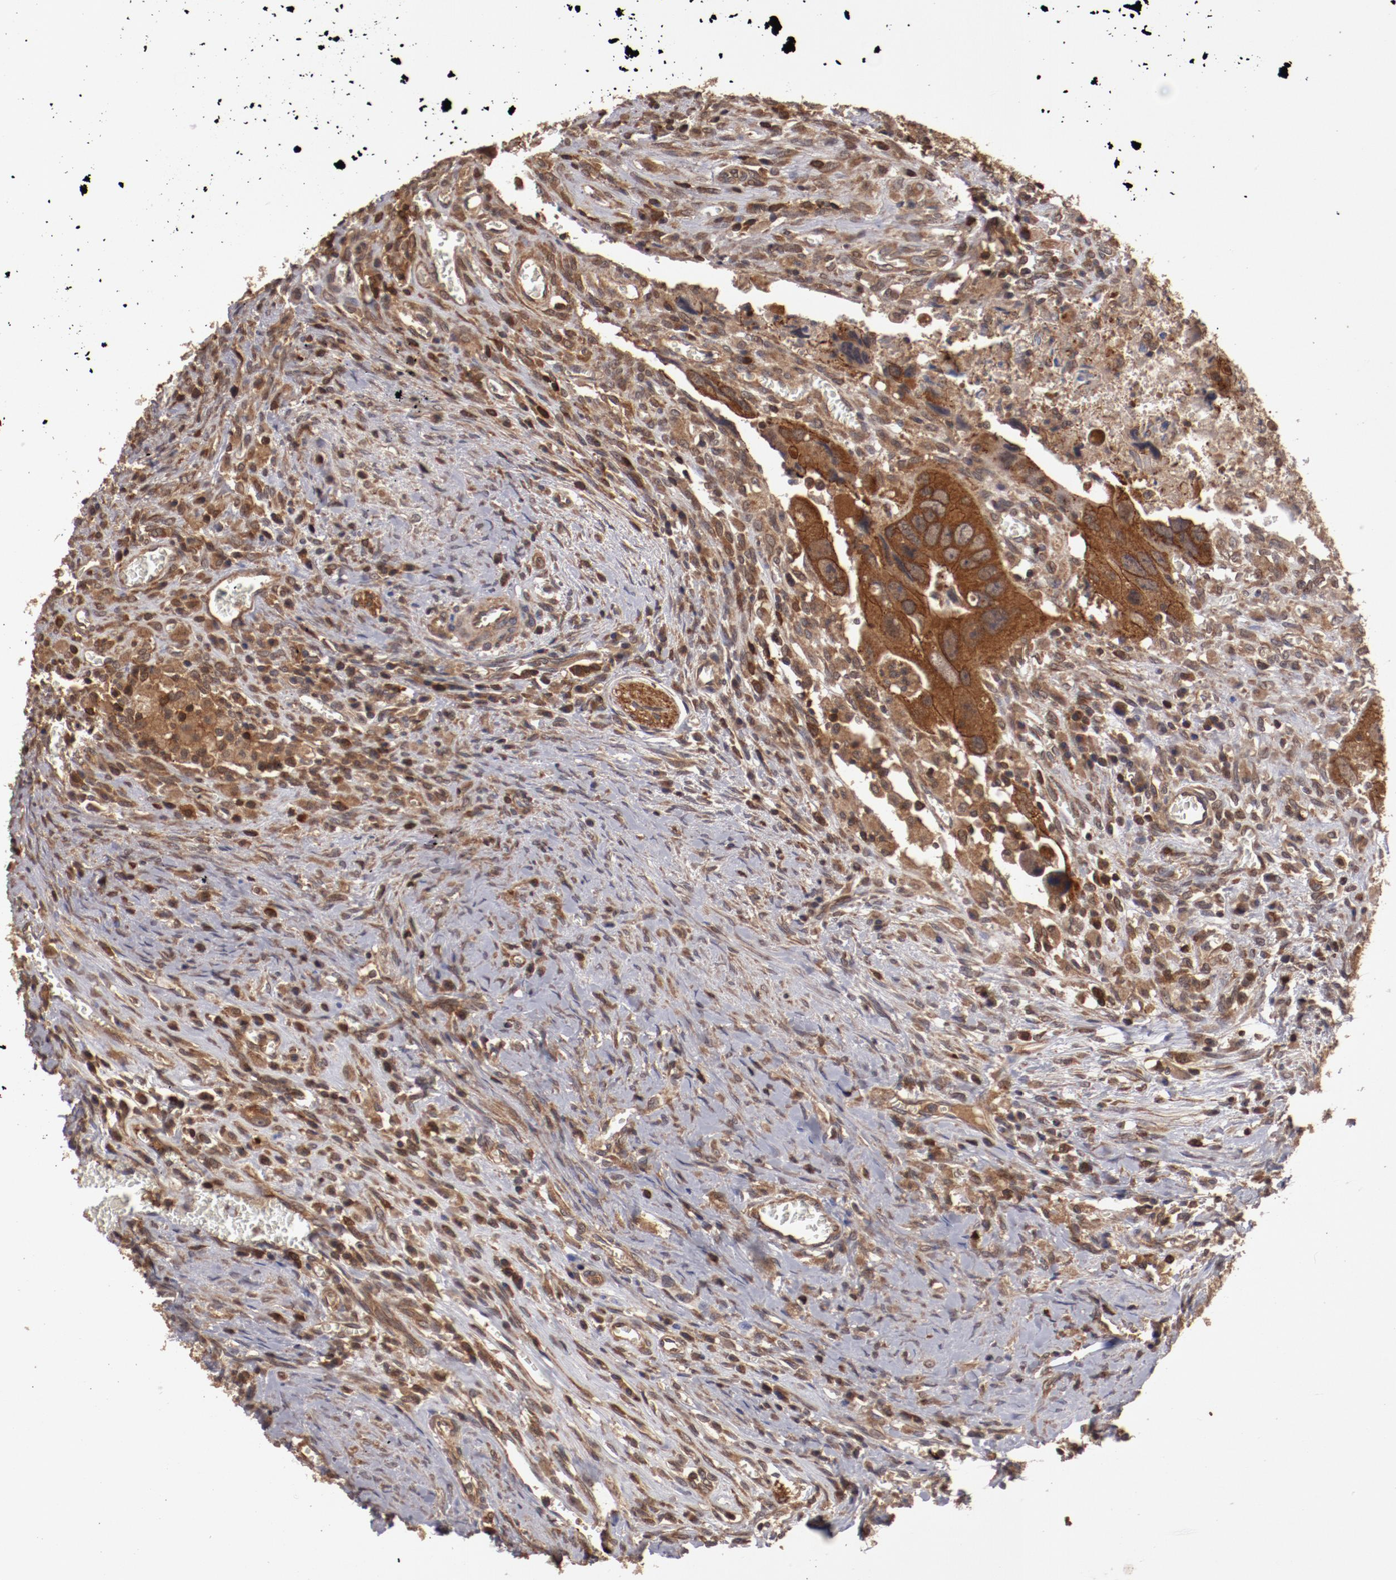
{"staining": {"intensity": "moderate", "quantity": ">75%", "location": "cytoplasmic/membranous"}, "tissue": "colorectal cancer", "cell_type": "Tumor cells", "image_type": "cancer", "snomed": [{"axis": "morphology", "description": "Adenocarcinoma, NOS"}, {"axis": "topography", "description": "Rectum"}], "caption": "Human colorectal cancer (adenocarcinoma) stained for a protein (brown) demonstrates moderate cytoplasmic/membranous positive expression in about >75% of tumor cells.", "gene": "RPS6KA6", "patient": {"sex": "male", "age": 70}}